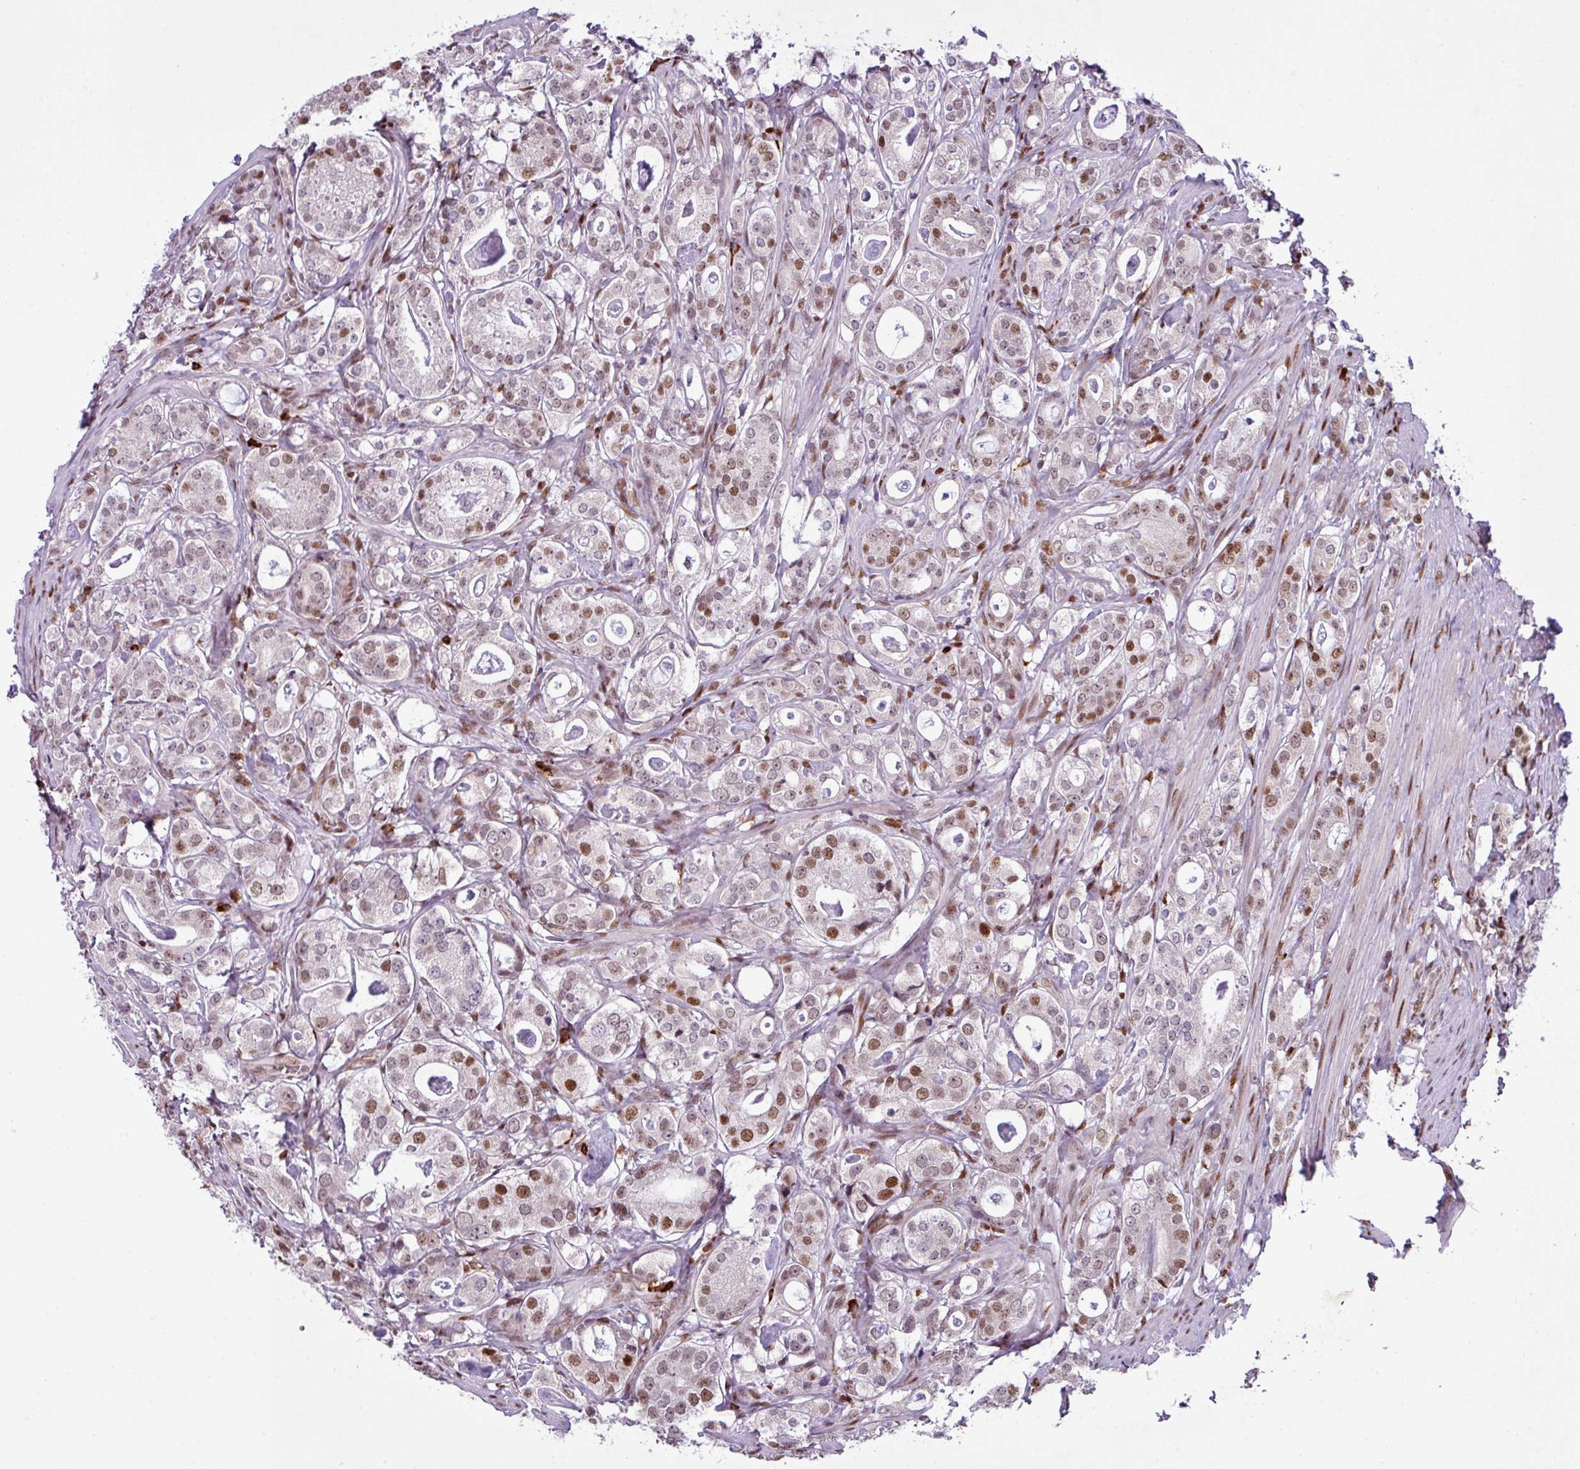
{"staining": {"intensity": "moderate", "quantity": "25%-75%", "location": "nuclear"}, "tissue": "prostate cancer", "cell_type": "Tumor cells", "image_type": "cancer", "snomed": [{"axis": "morphology", "description": "Adenocarcinoma, High grade"}, {"axis": "topography", "description": "Prostate"}], "caption": "Human adenocarcinoma (high-grade) (prostate) stained for a protein (brown) shows moderate nuclear positive expression in about 25%-75% of tumor cells.", "gene": "PRDM5", "patient": {"sex": "male", "age": 63}}